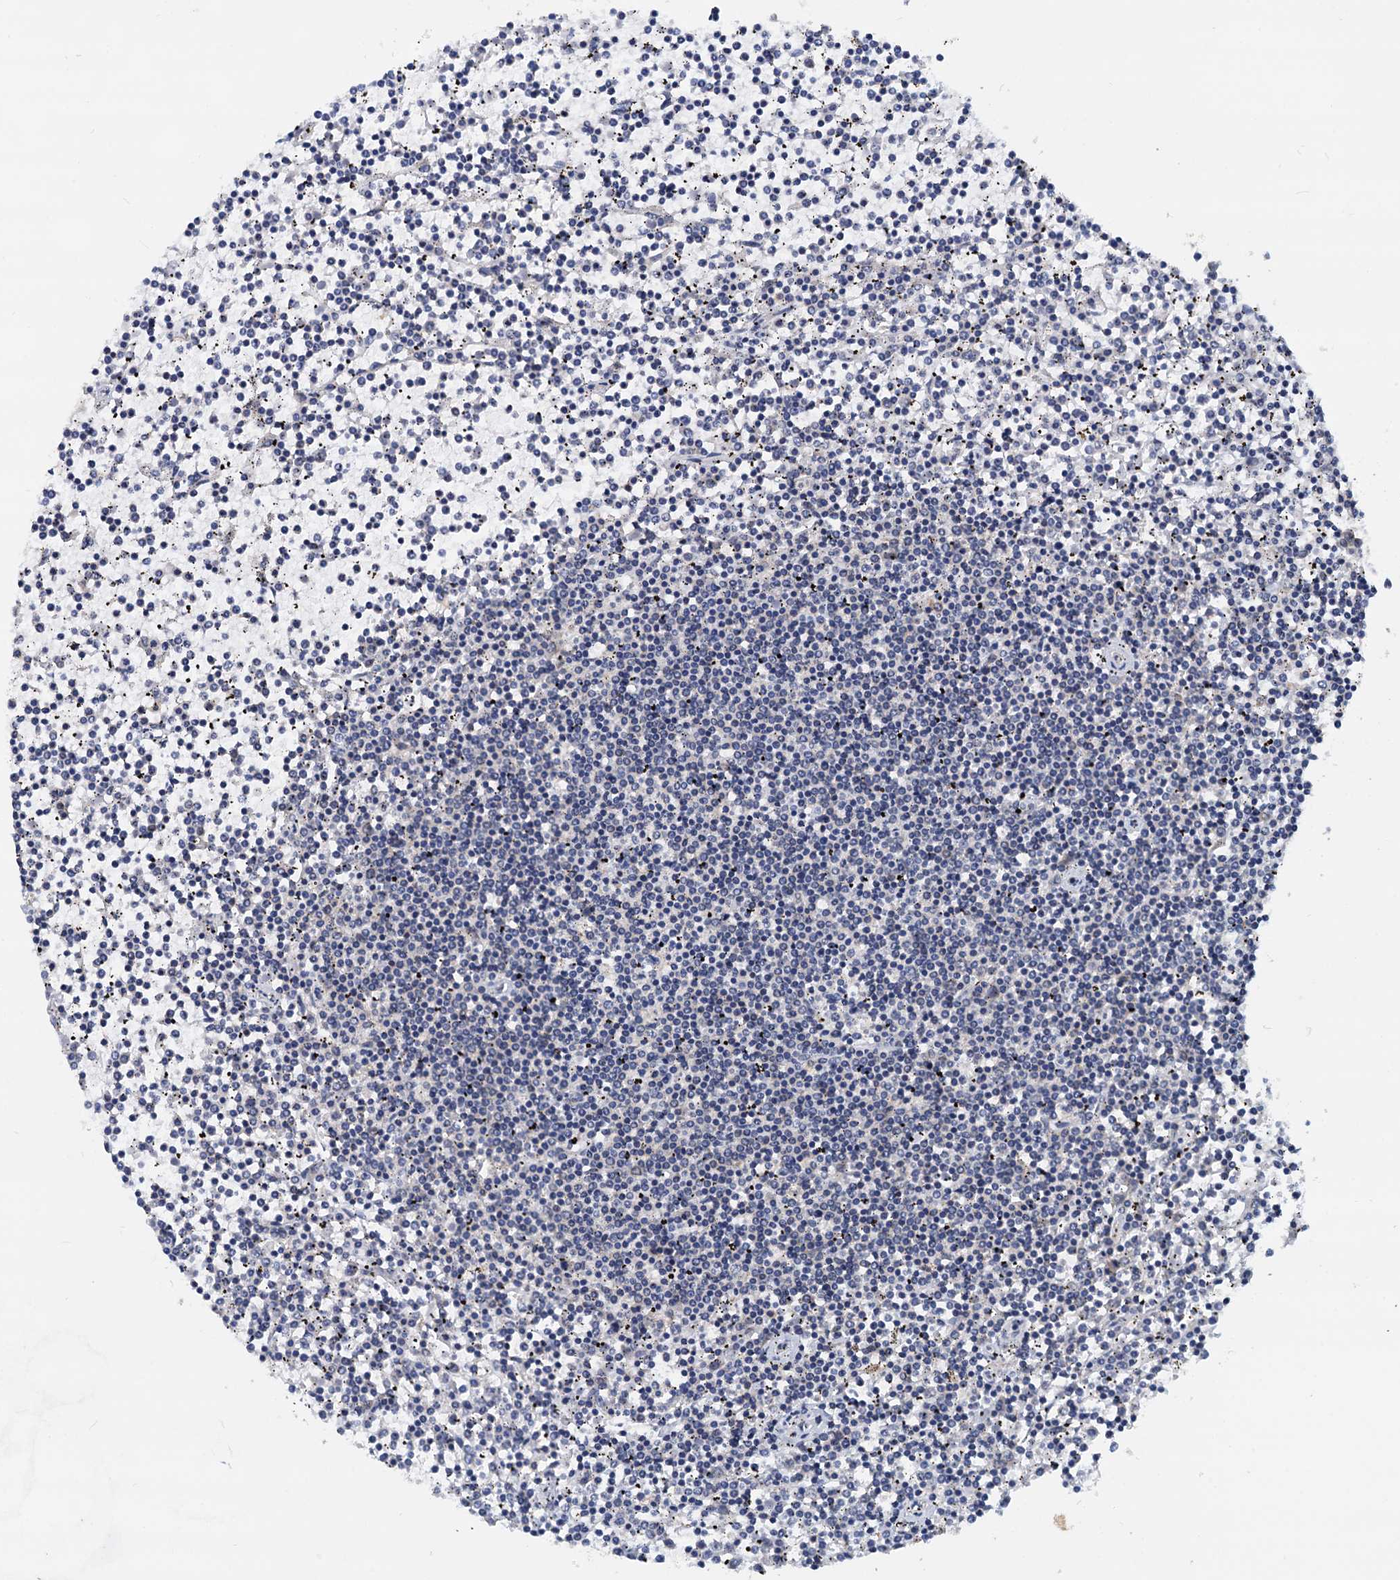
{"staining": {"intensity": "negative", "quantity": "none", "location": "none"}, "tissue": "lymphoma", "cell_type": "Tumor cells", "image_type": "cancer", "snomed": [{"axis": "morphology", "description": "Malignant lymphoma, non-Hodgkin's type, Low grade"}, {"axis": "topography", "description": "Spleen"}], "caption": "An immunohistochemistry (IHC) micrograph of malignant lymphoma, non-Hodgkin's type (low-grade) is shown. There is no staining in tumor cells of malignant lymphoma, non-Hodgkin's type (low-grade). (DAB immunohistochemistry visualized using brightfield microscopy, high magnification).", "gene": "PTGES3", "patient": {"sex": "female", "age": 19}}